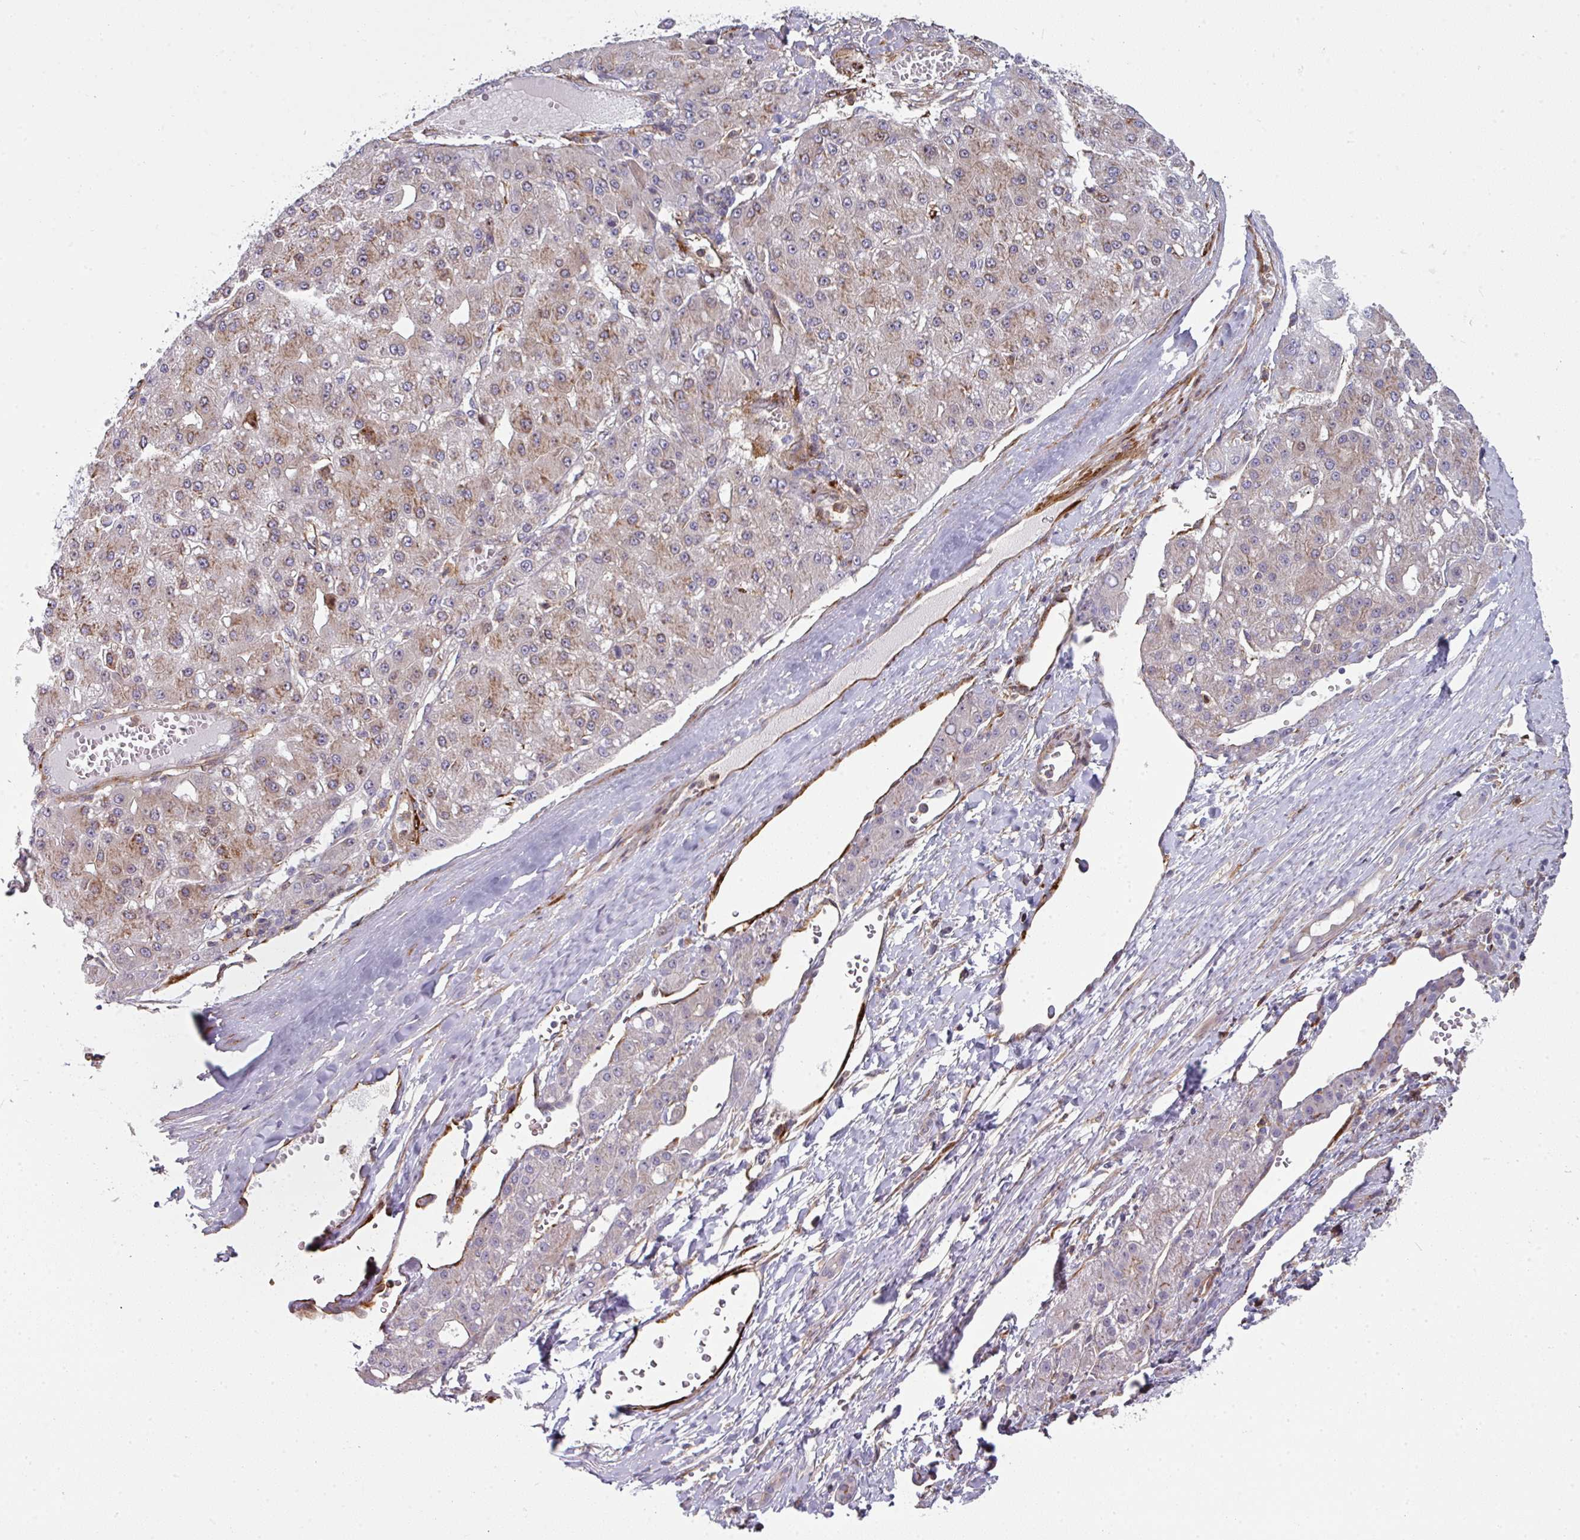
{"staining": {"intensity": "weak", "quantity": "25%-75%", "location": "cytoplasmic/membranous"}, "tissue": "liver cancer", "cell_type": "Tumor cells", "image_type": "cancer", "snomed": [{"axis": "morphology", "description": "Carcinoma, Hepatocellular, NOS"}, {"axis": "topography", "description": "Liver"}], "caption": "Immunohistochemistry (IHC) (DAB) staining of liver cancer (hepatocellular carcinoma) displays weak cytoplasmic/membranous protein positivity in about 25%-75% of tumor cells. (Brightfield microscopy of DAB IHC at high magnification).", "gene": "BEND5", "patient": {"sex": "male", "age": 67}}